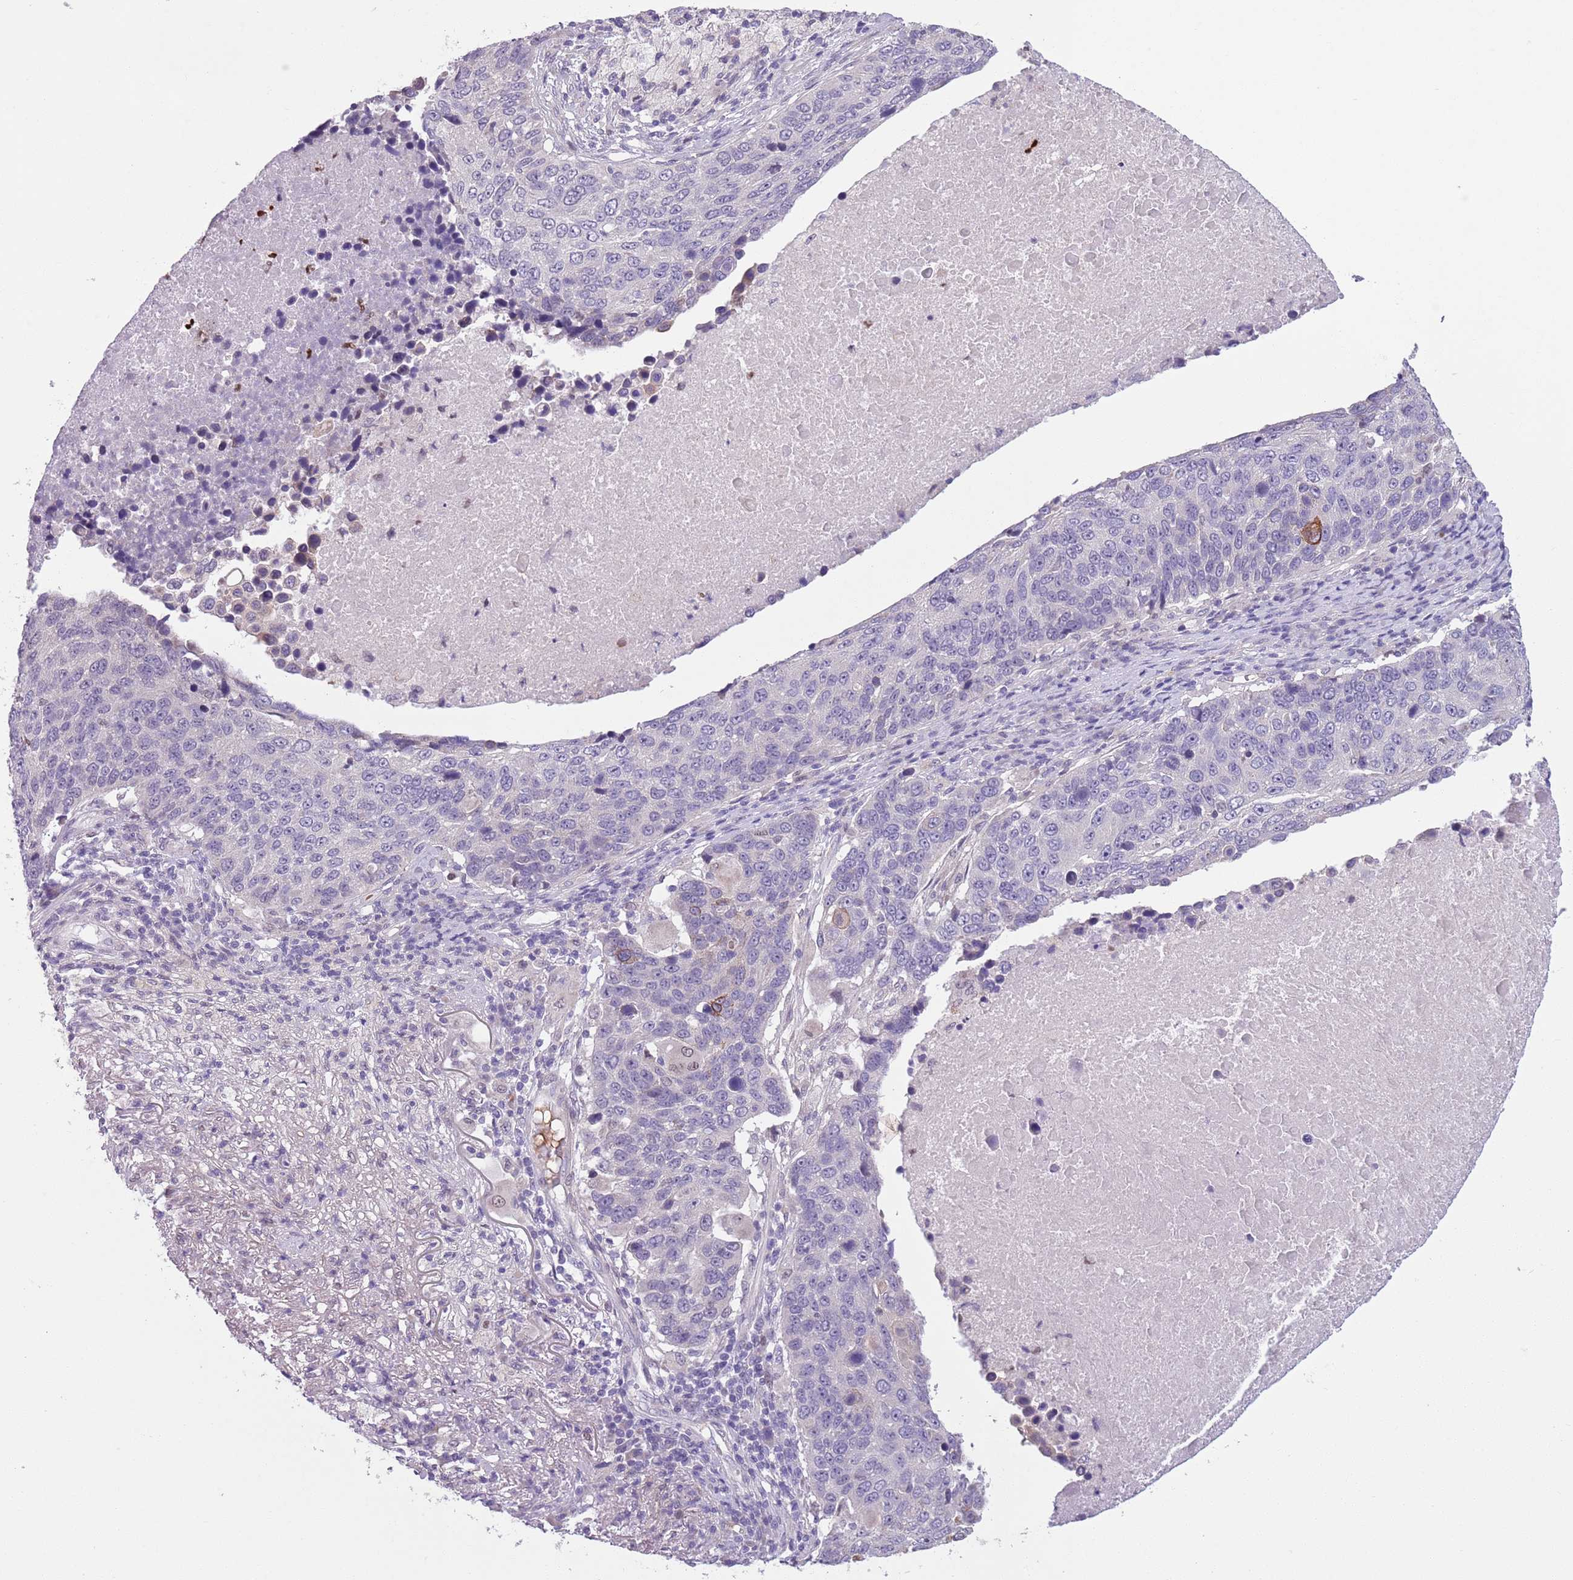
{"staining": {"intensity": "negative", "quantity": "none", "location": "none"}, "tissue": "lung cancer", "cell_type": "Tumor cells", "image_type": "cancer", "snomed": [{"axis": "morphology", "description": "Normal tissue, NOS"}, {"axis": "morphology", "description": "Squamous cell carcinoma, NOS"}, {"axis": "topography", "description": "Lymph node"}, {"axis": "topography", "description": "Lung"}], "caption": "A high-resolution histopathology image shows IHC staining of squamous cell carcinoma (lung), which exhibits no significant staining in tumor cells.", "gene": "ADCY7", "patient": {"sex": "male", "age": 66}}